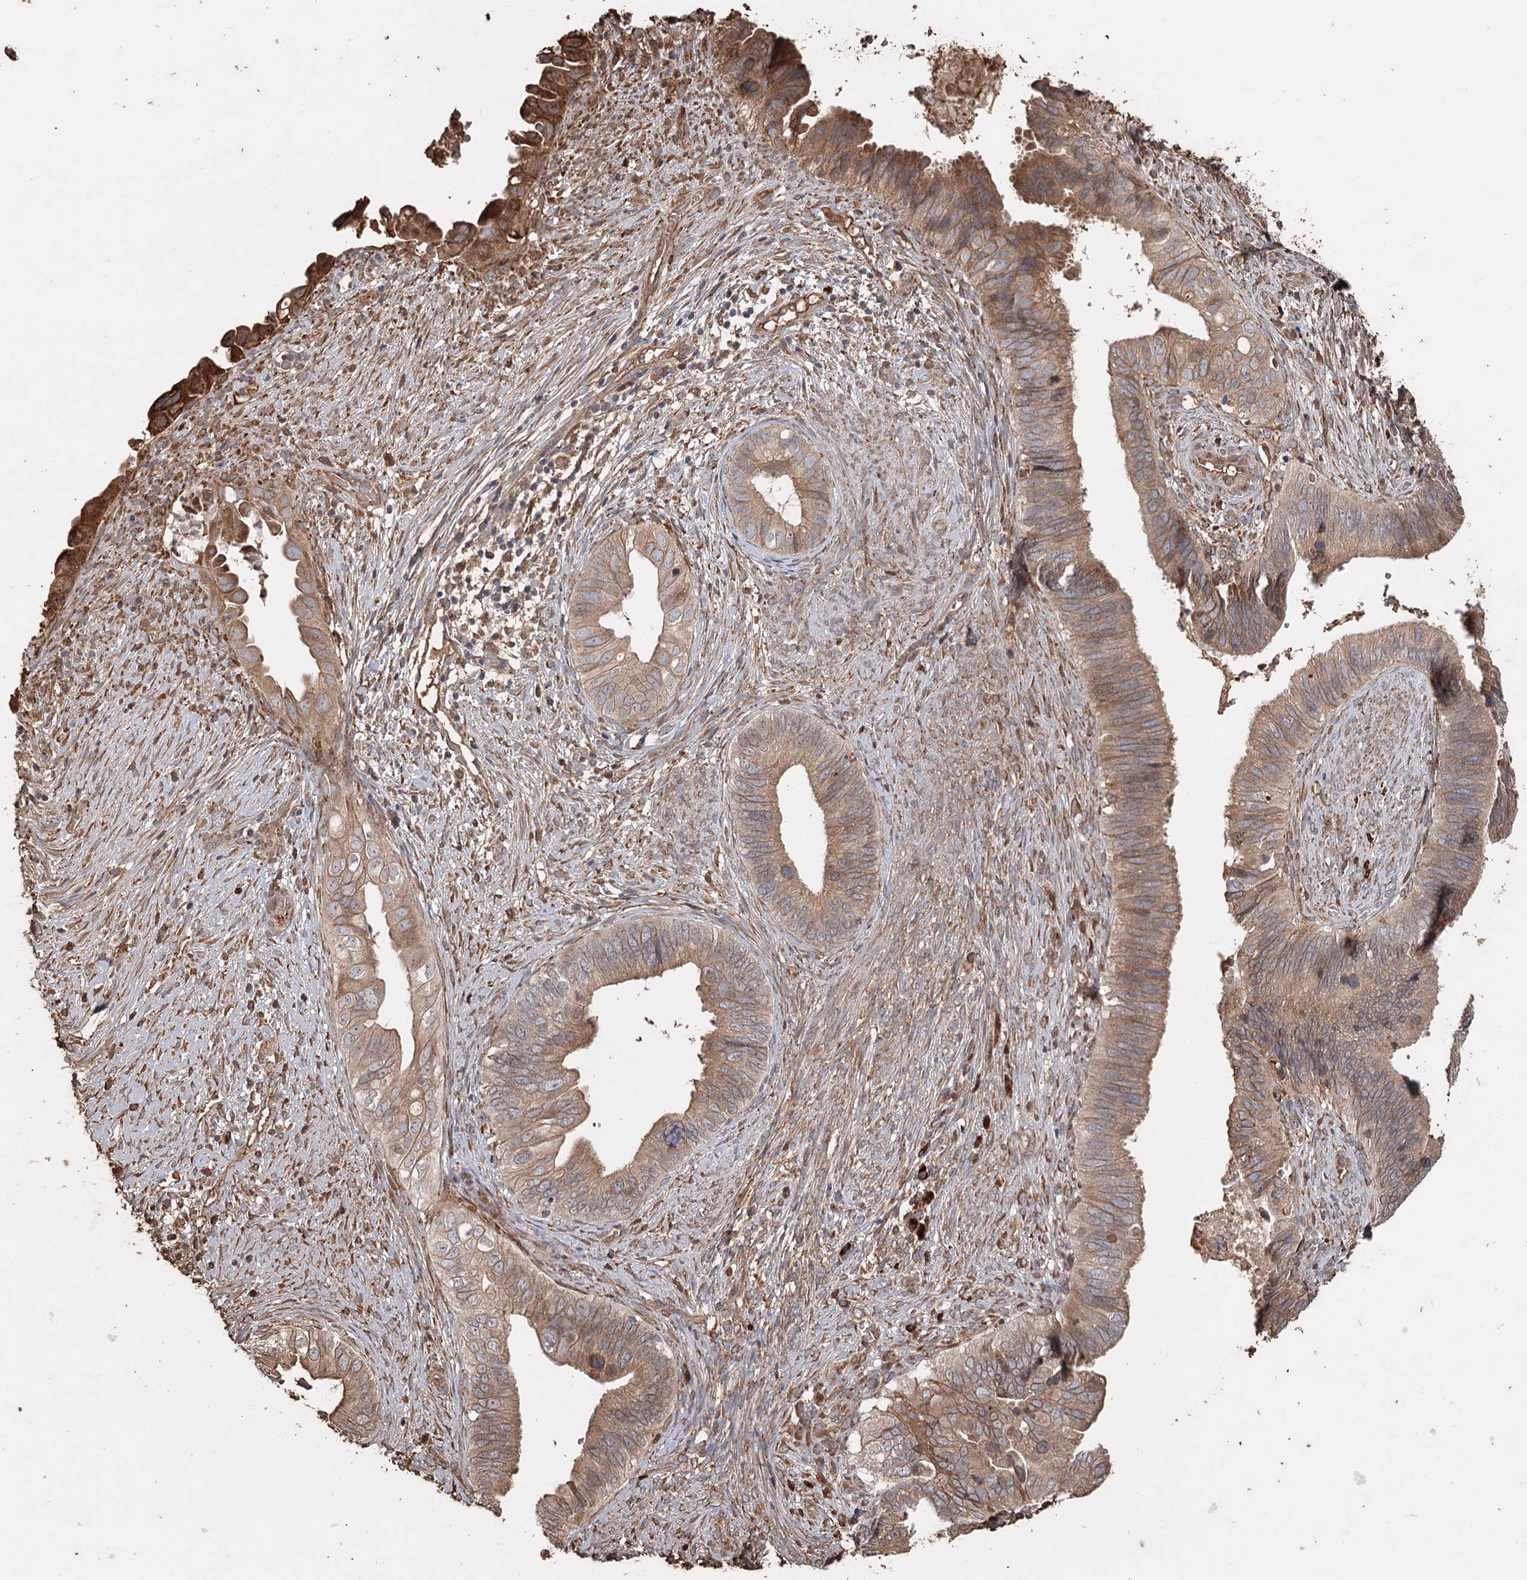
{"staining": {"intensity": "moderate", "quantity": ">75%", "location": "cytoplasmic/membranous"}, "tissue": "cervical cancer", "cell_type": "Tumor cells", "image_type": "cancer", "snomed": [{"axis": "morphology", "description": "Adenocarcinoma, NOS"}, {"axis": "topography", "description": "Cervix"}], "caption": "DAB immunohistochemical staining of human cervical cancer shows moderate cytoplasmic/membranous protein staining in approximately >75% of tumor cells.", "gene": "SYVN1", "patient": {"sex": "female", "age": 42}}